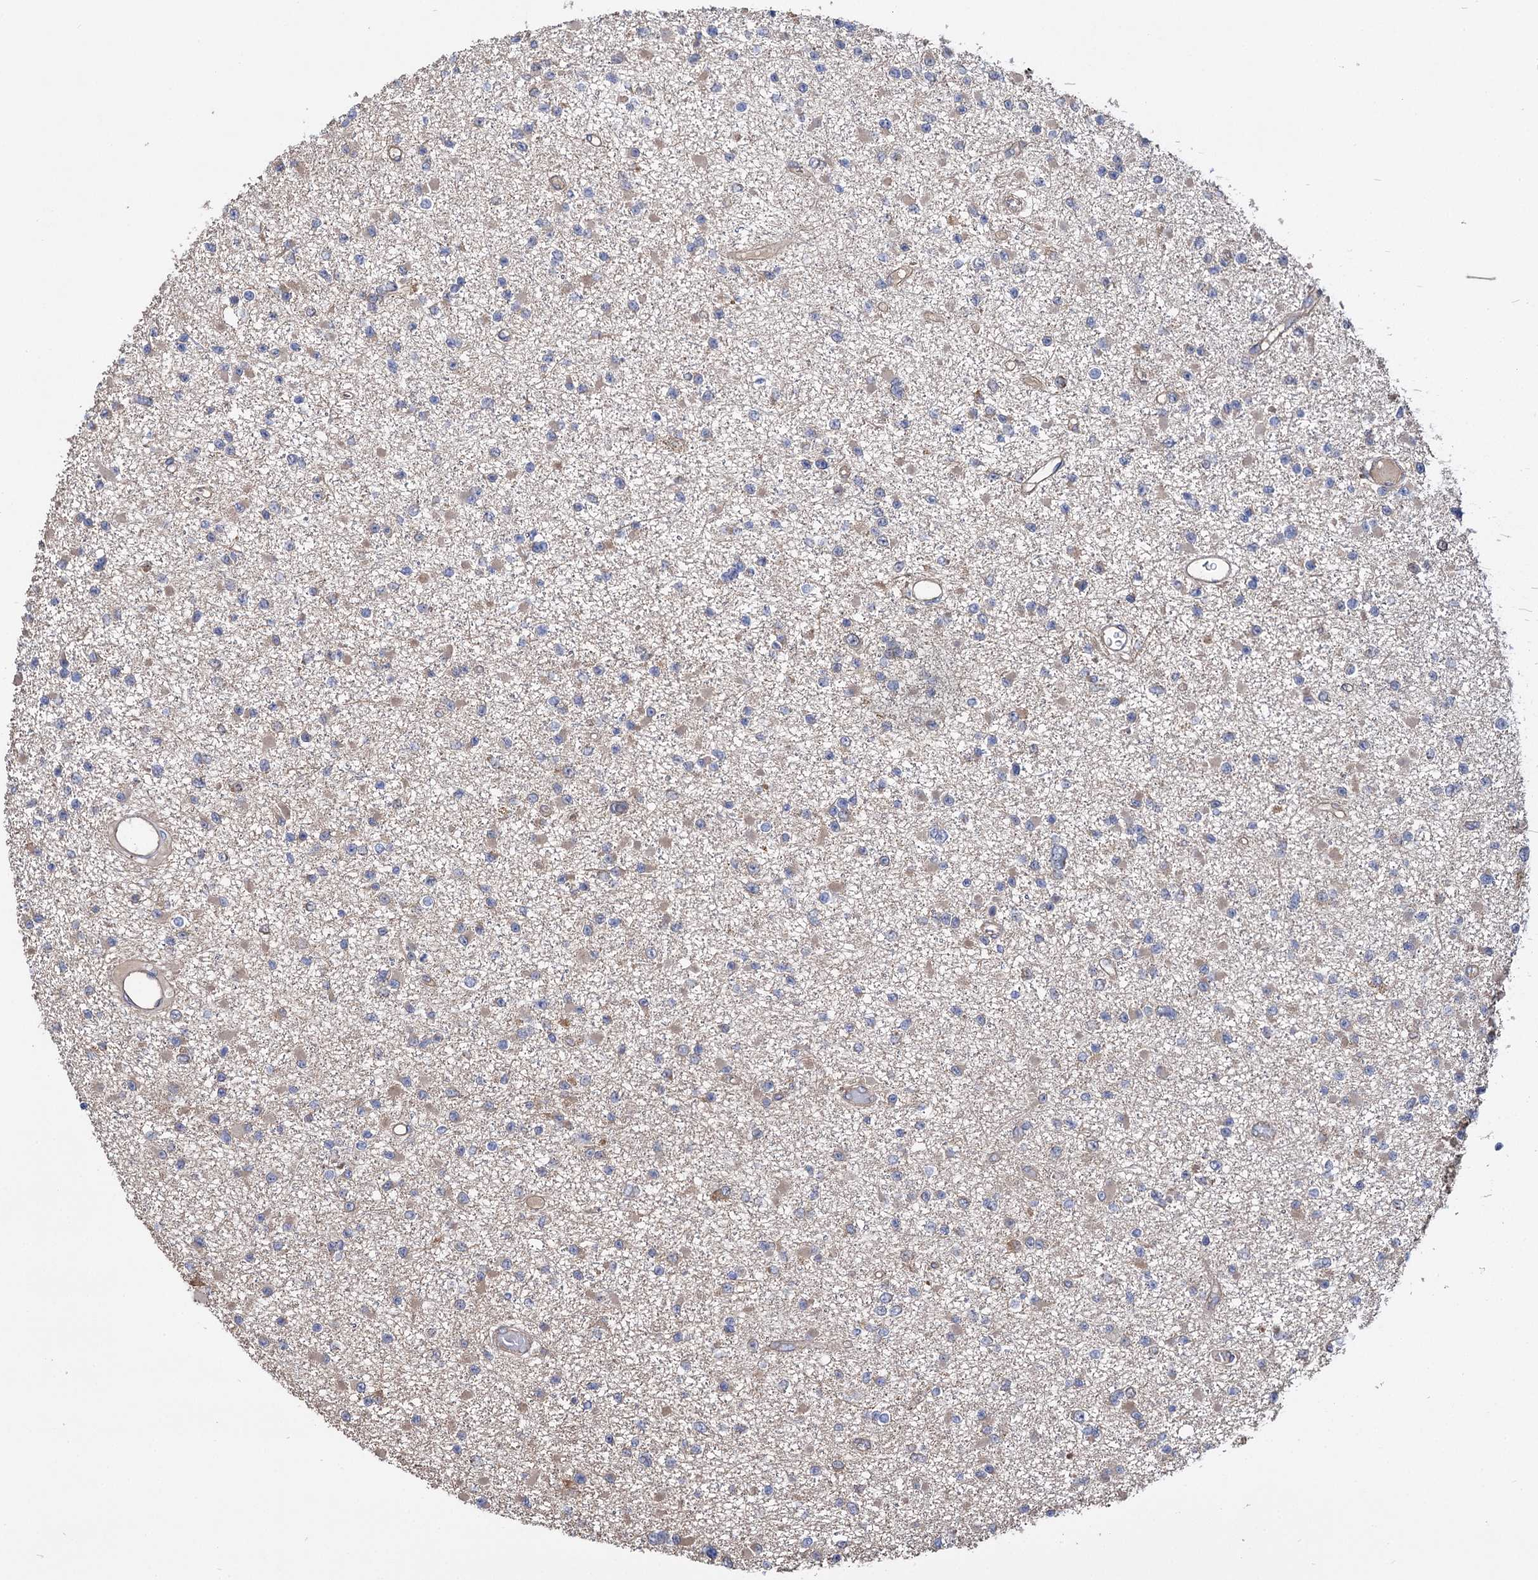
{"staining": {"intensity": "weak", "quantity": "<25%", "location": "cytoplasmic/membranous"}, "tissue": "glioma", "cell_type": "Tumor cells", "image_type": "cancer", "snomed": [{"axis": "morphology", "description": "Glioma, malignant, Low grade"}, {"axis": "topography", "description": "Brain"}], "caption": "Human glioma stained for a protein using immunohistochemistry (IHC) shows no positivity in tumor cells.", "gene": "IDI1", "patient": {"sex": "female", "age": 22}}